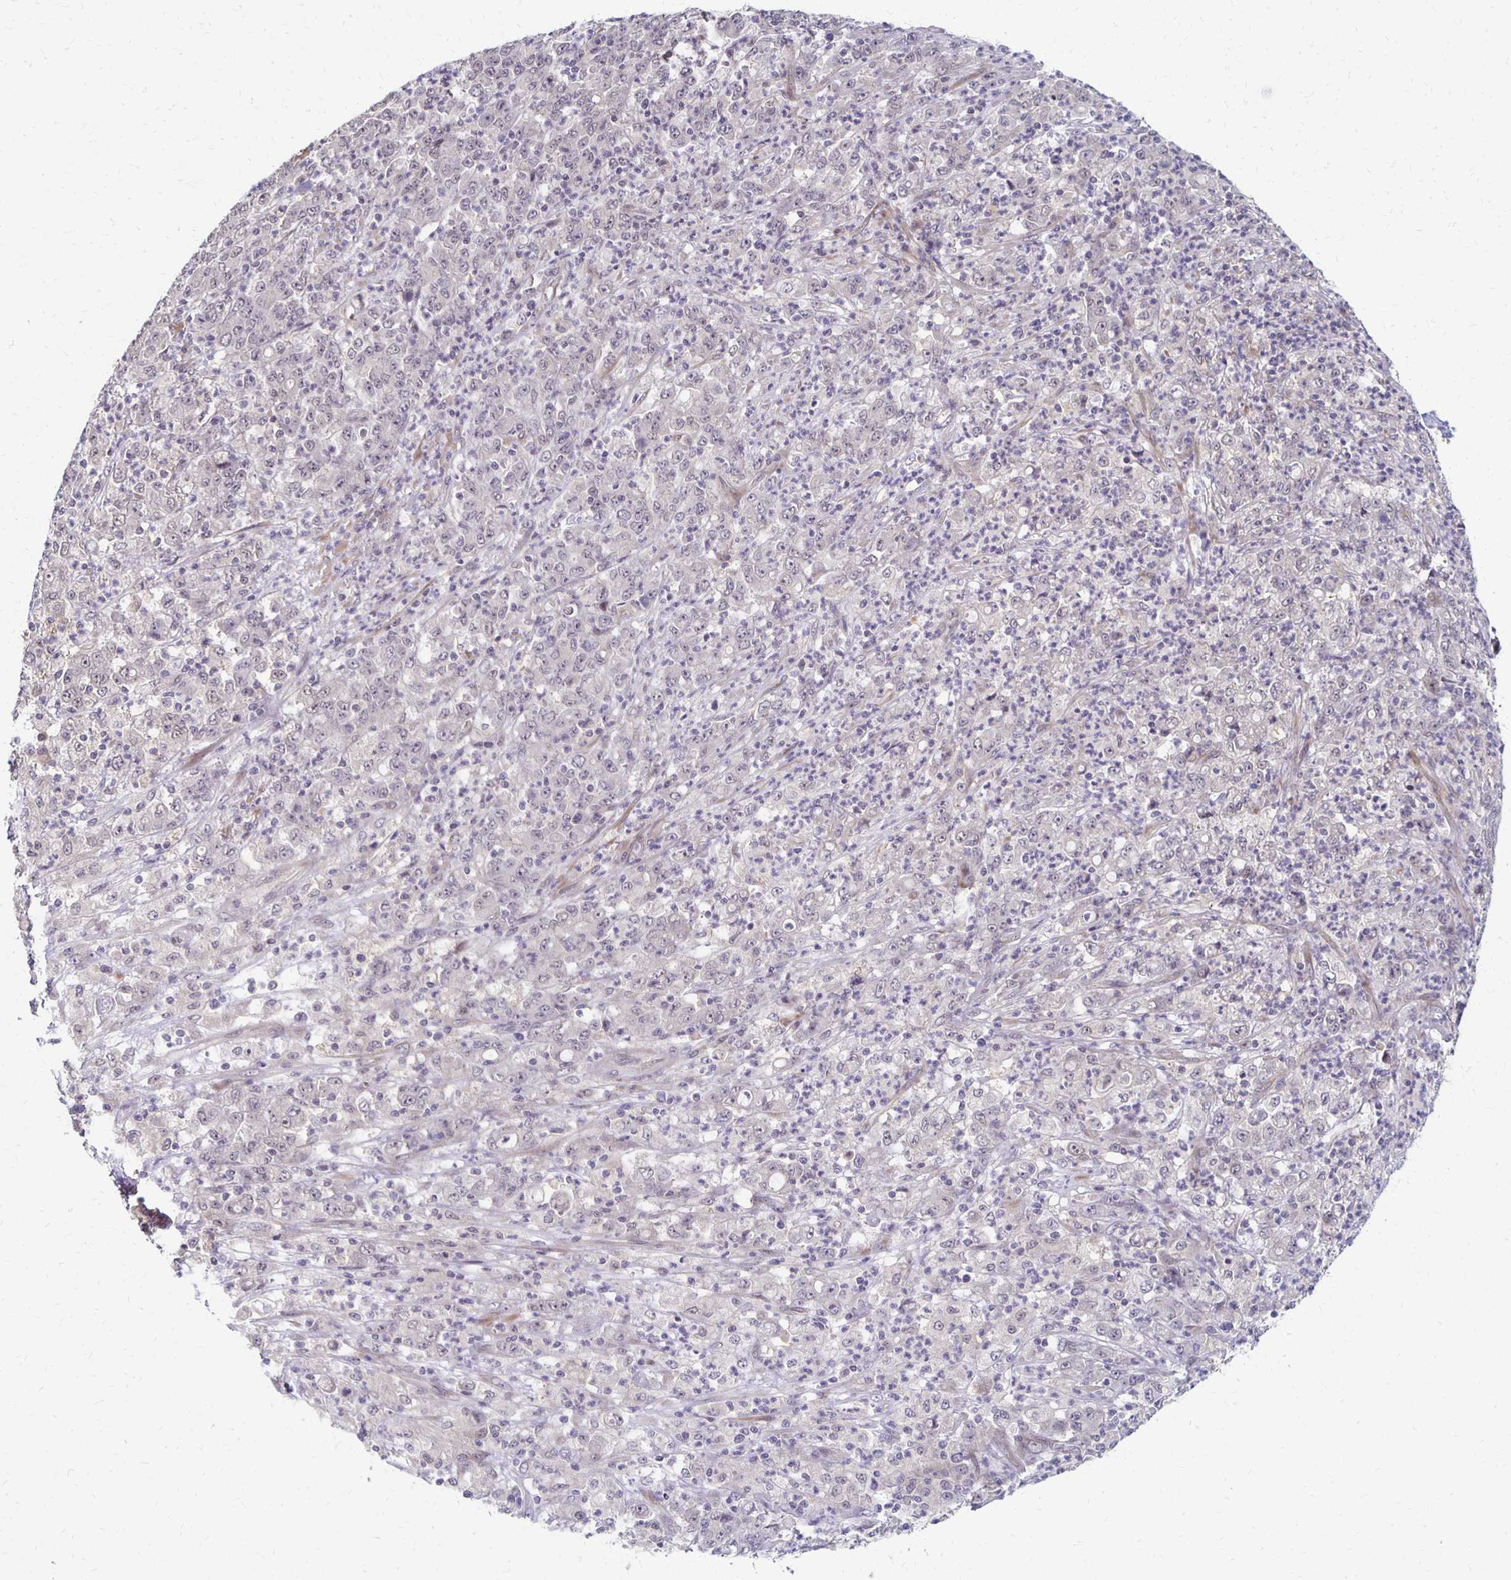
{"staining": {"intensity": "negative", "quantity": "none", "location": "none"}, "tissue": "stomach cancer", "cell_type": "Tumor cells", "image_type": "cancer", "snomed": [{"axis": "morphology", "description": "Adenocarcinoma, NOS"}, {"axis": "topography", "description": "Stomach, lower"}], "caption": "Tumor cells are negative for brown protein staining in adenocarcinoma (stomach).", "gene": "PRKCB", "patient": {"sex": "female", "age": 71}}